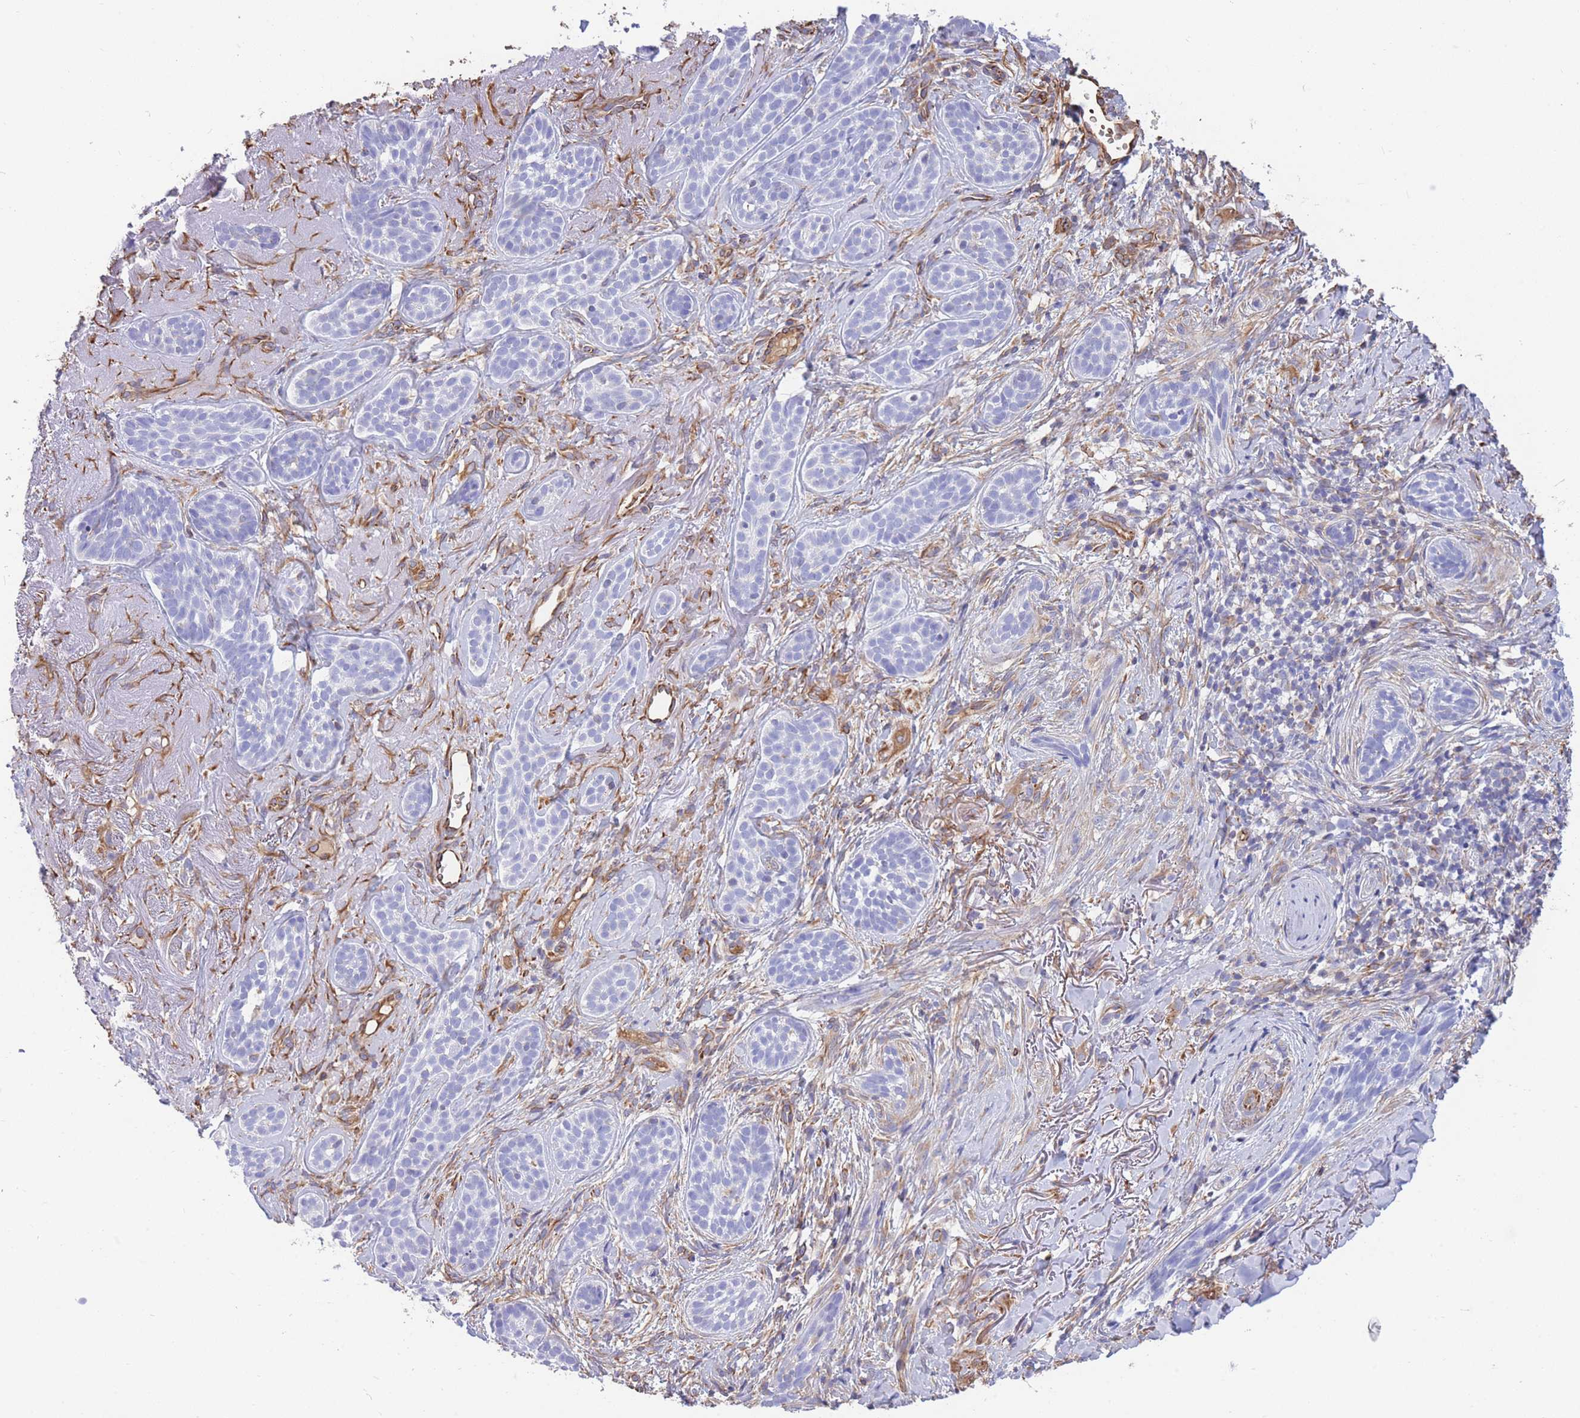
{"staining": {"intensity": "negative", "quantity": "none", "location": "none"}, "tissue": "skin cancer", "cell_type": "Tumor cells", "image_type": "cancer", "snomed": [{"axis": "morphology", "description": "Basal cell carcinoma"}, {"axis": "topography", "description": "Skin"}], "caption": "A histopathology image of skin basal cell carcinoma stained for a protein exhibits no brown staining in tumor cells. The staining was performed using DAB to visualize the protein expression in brown, while the nuclei were stained in blue with hematoxylin (Magnification: 20x).", "gene": "ANKRD53", "patient": {"sex": "male", "age": 71}}